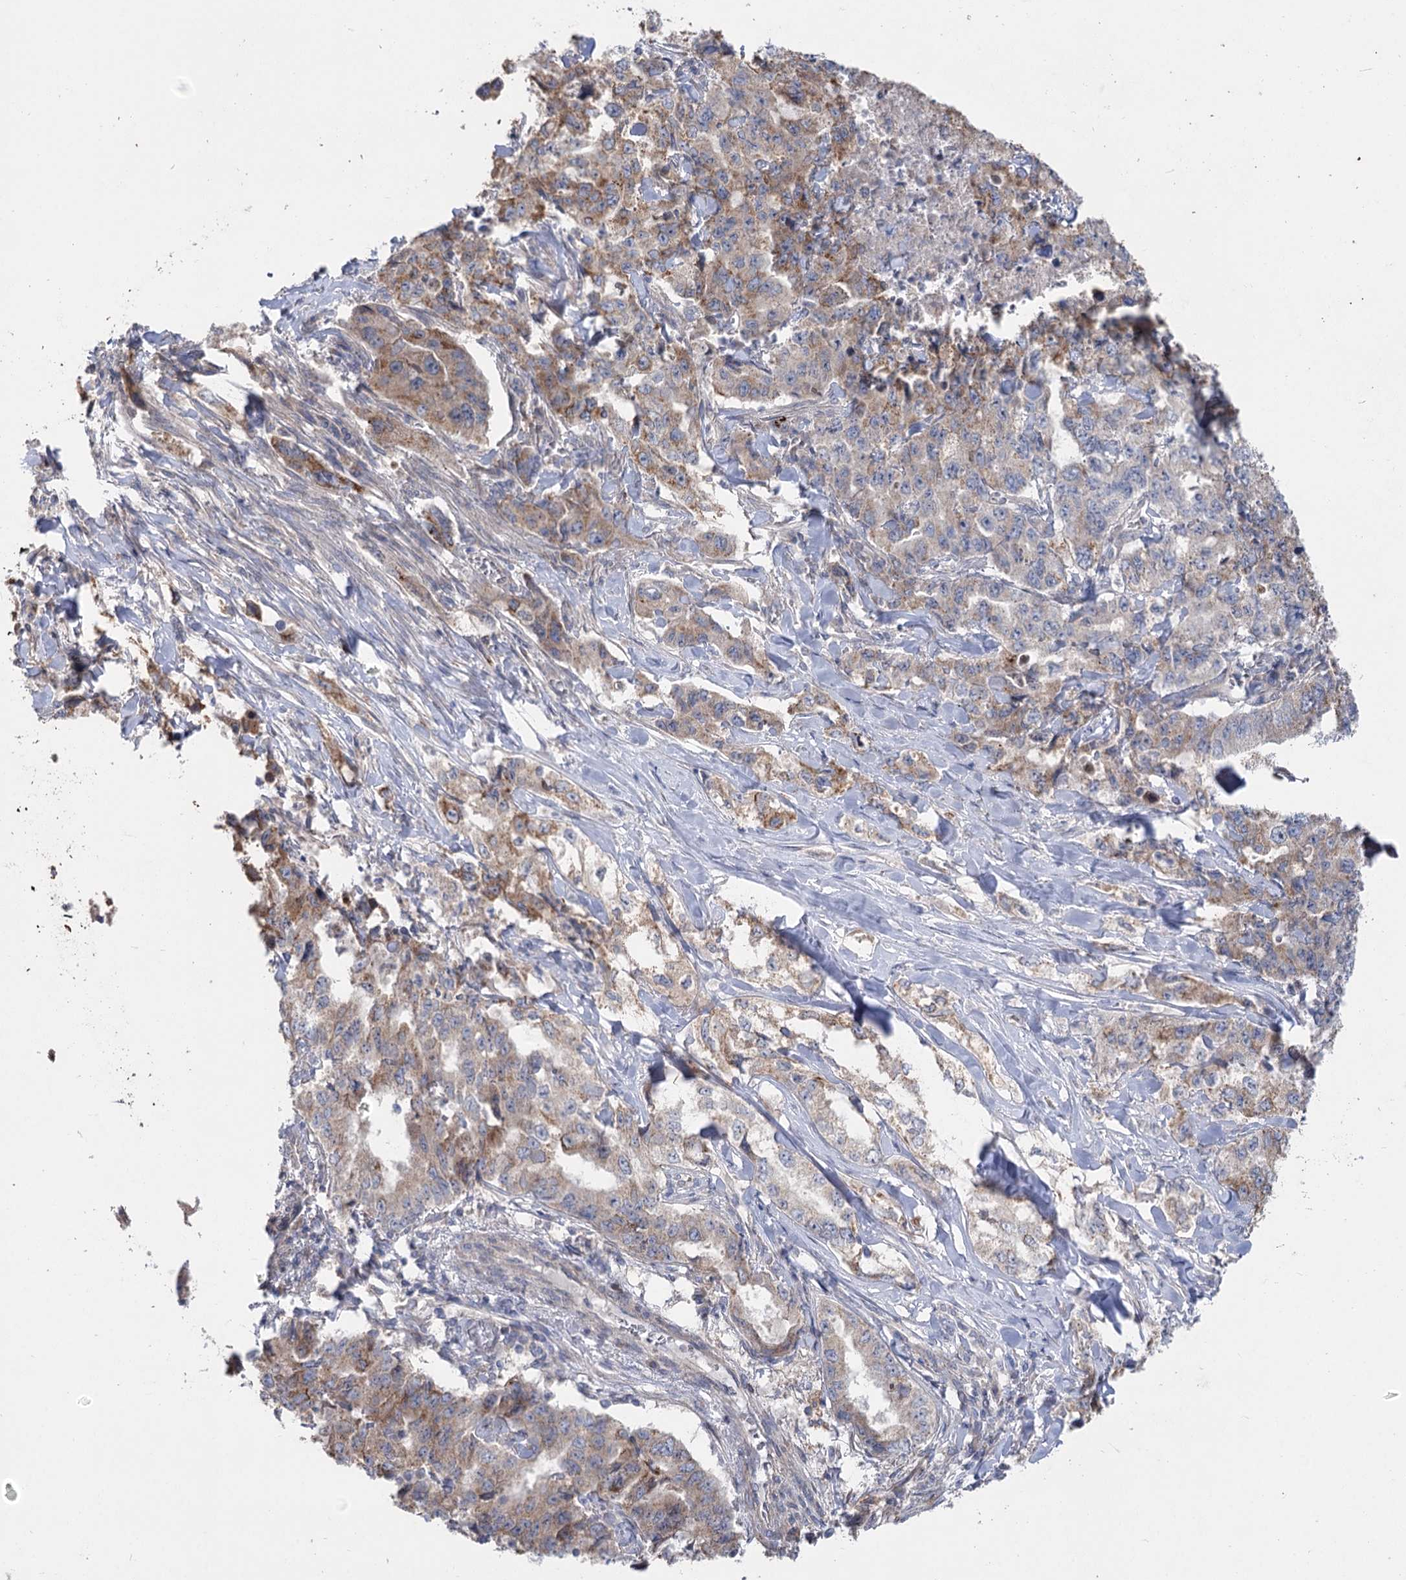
{"staining": {"intensity": "moderate", "quantity": ">75%", "location": "cytoplasmic/membranous"}, "tissue": "lung cancer", "cell_type": "Tumor cells", "image_type": "cancer", "snomed": [{"axis": "morphology", "description": "Adenocarcinoma, NOS"}, {"axis": "topography", "description": "Lung"}], "caption": "Protein expression analysis of human lung cancer (adenocarcinoma) reveals moderate cytoplasmic/membranous expression in about >75% of tumor cells.", "gene": "SH3BP5L", "patient": {"sex": "female", "age": 51}}